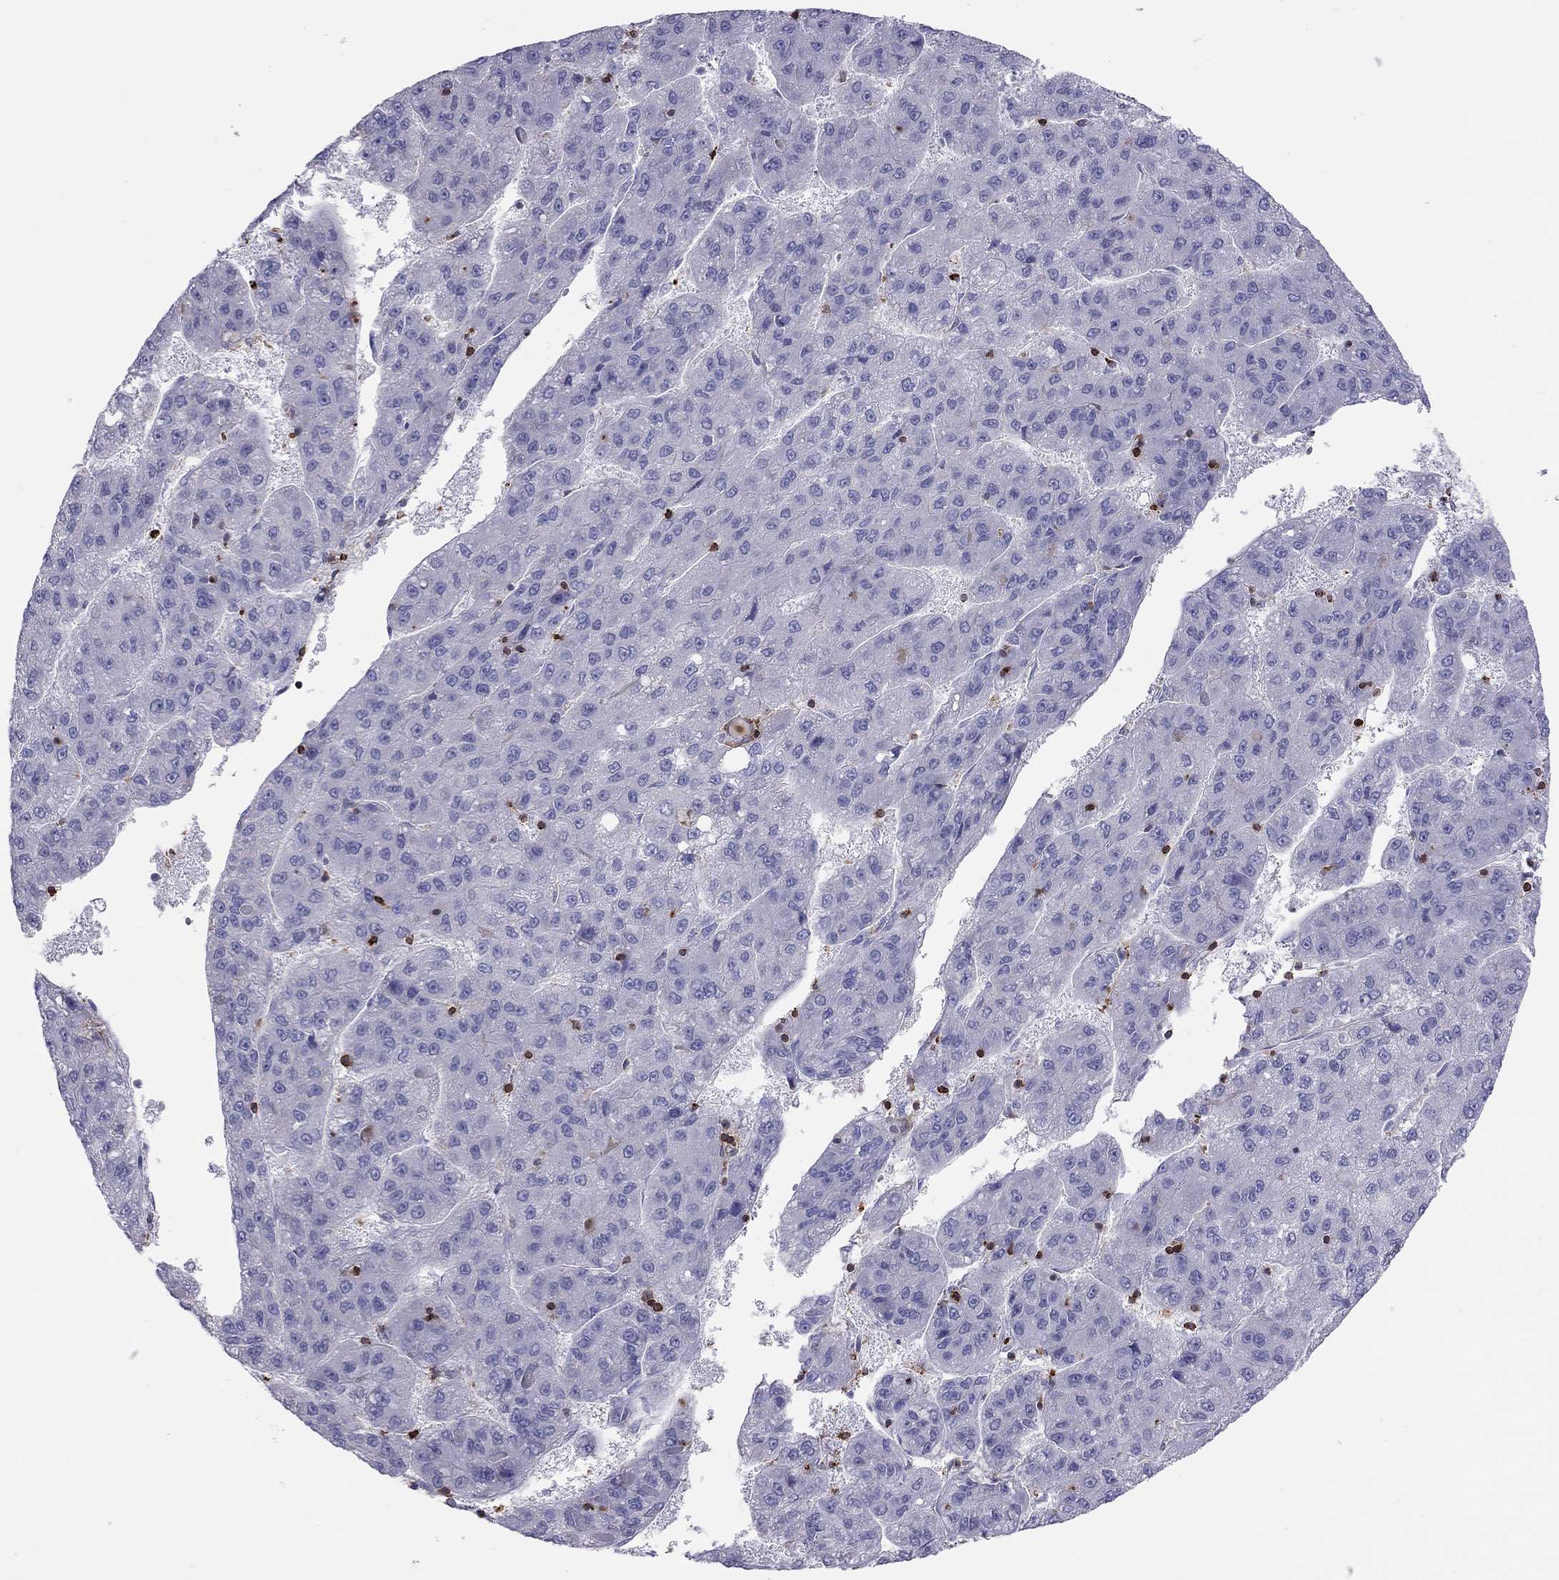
{"staining": {"intensity": "negative", "quantity": "none", "location": "none"}, "tissue": "liver cancer", "cell_type": "Tumor cells", "image_type": "cancer", "snomed": [{"axis": "morphology", "description": "Carcinoma, Hepatocellular, NOS"}, {"axis": "topography", "description": "Liver"}], "caption": "Liver hepatocellular carcinoma was stained to show a protein in brown. There is no significant positivity in tumor cells.", "gene": "MND1", "patient": {"sex": "female", "age": 82}}